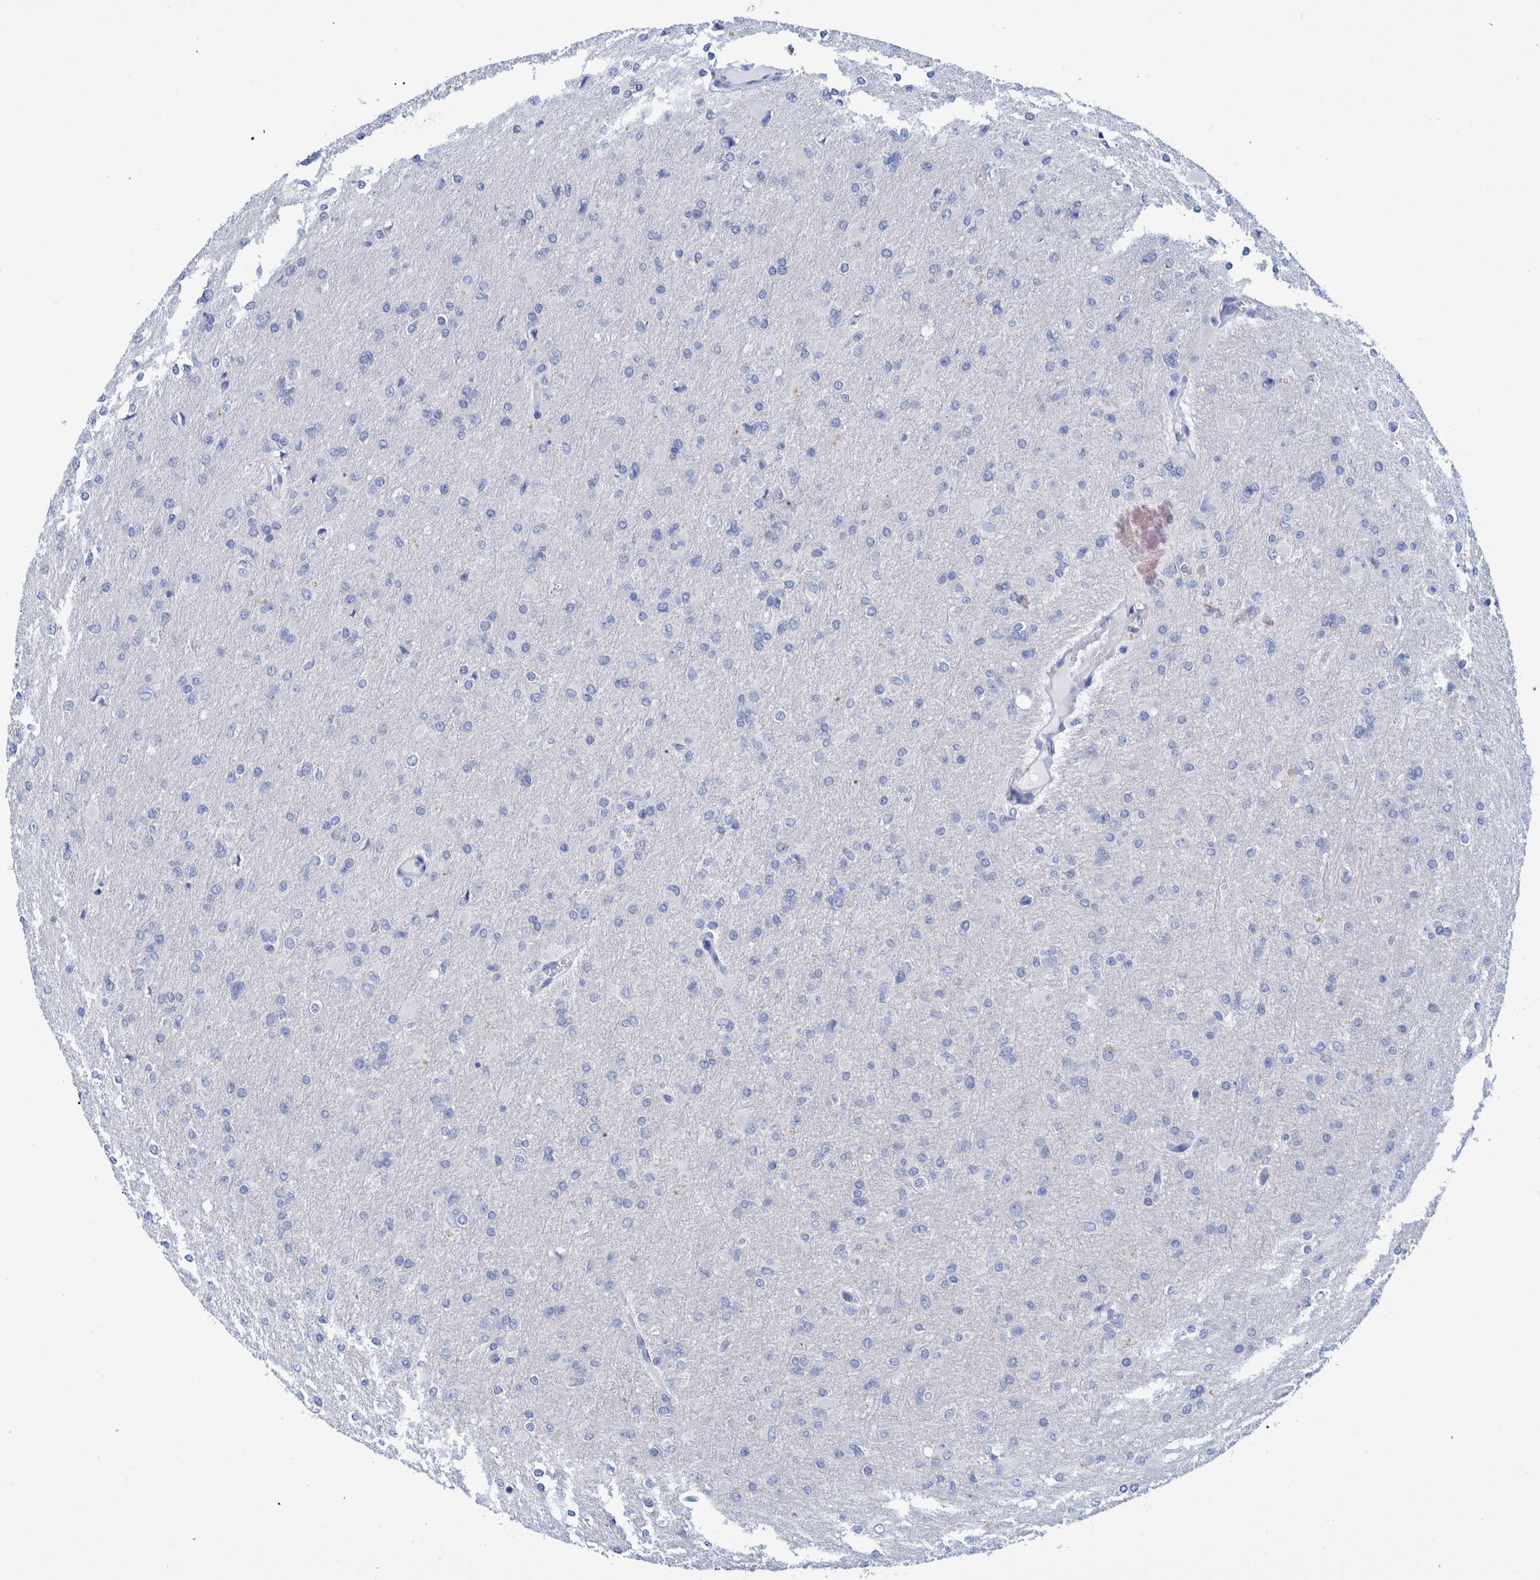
{"staining": {"intensity": "negative", "quantity": "none", "location": "none"}, "tissue": "glioma", "cell_type": "Tumor cells", "image_type": "cancer", "snomed": [{"axis": "morphology", "description": "Glioma, malignant, High grade"}, {"axis": "topography", "description": "Cerebral cortex"}], "caption": "Immunohistochemistry (IHC) image of glioma stained for a protein (brown), which displays no positivity in tumor cells.", "gene": "MKS1", "patient": {"sex": "female", "age": 36}}